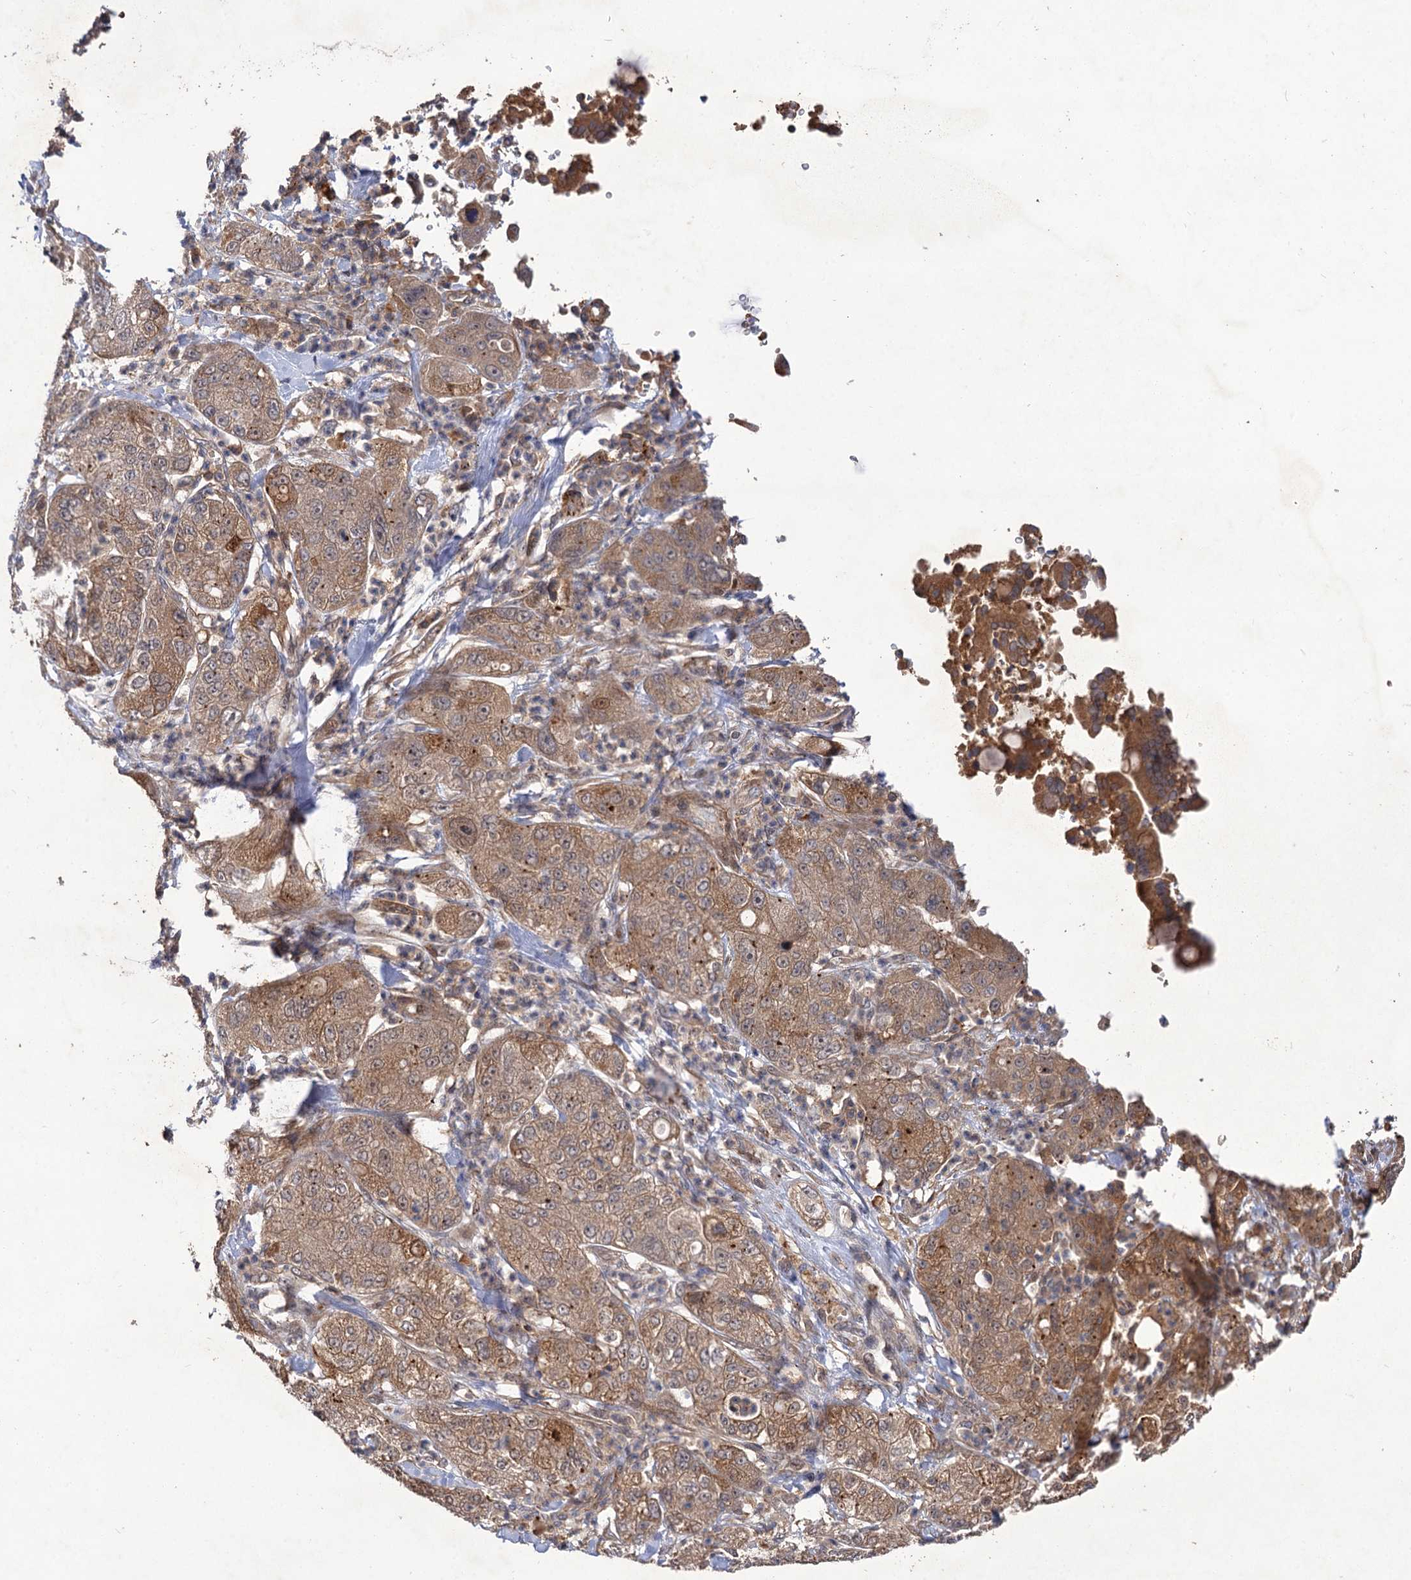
{"staining": {"intensity": "moderate", "quantity": ">75%", "location": "cytoplasmic/membranous"}, "tissue": "pancreatic cancer", "cell_type": "Tumor cells", "image_type": "cancer", "snomed": [{"axis": "morphology", "description": "Adenocarcinoma, NOS"}, {"axis": "topography", "description": "Pancreas"}], "caption": "Adenocarcinoma (pancreatic) stained with immunohistochemistry (IHC) reveals moderate cytoplasmic/membranous expression in about >75% of tumor cells. The staining is performed using DAB (3,3'-diaminobenzidine) brown chromogen to label protein expression. The nuclei are counter-stained blue using hematoxylin.", "gene": "FBXW8", "patient": {"sex": "female", "age": 78}}